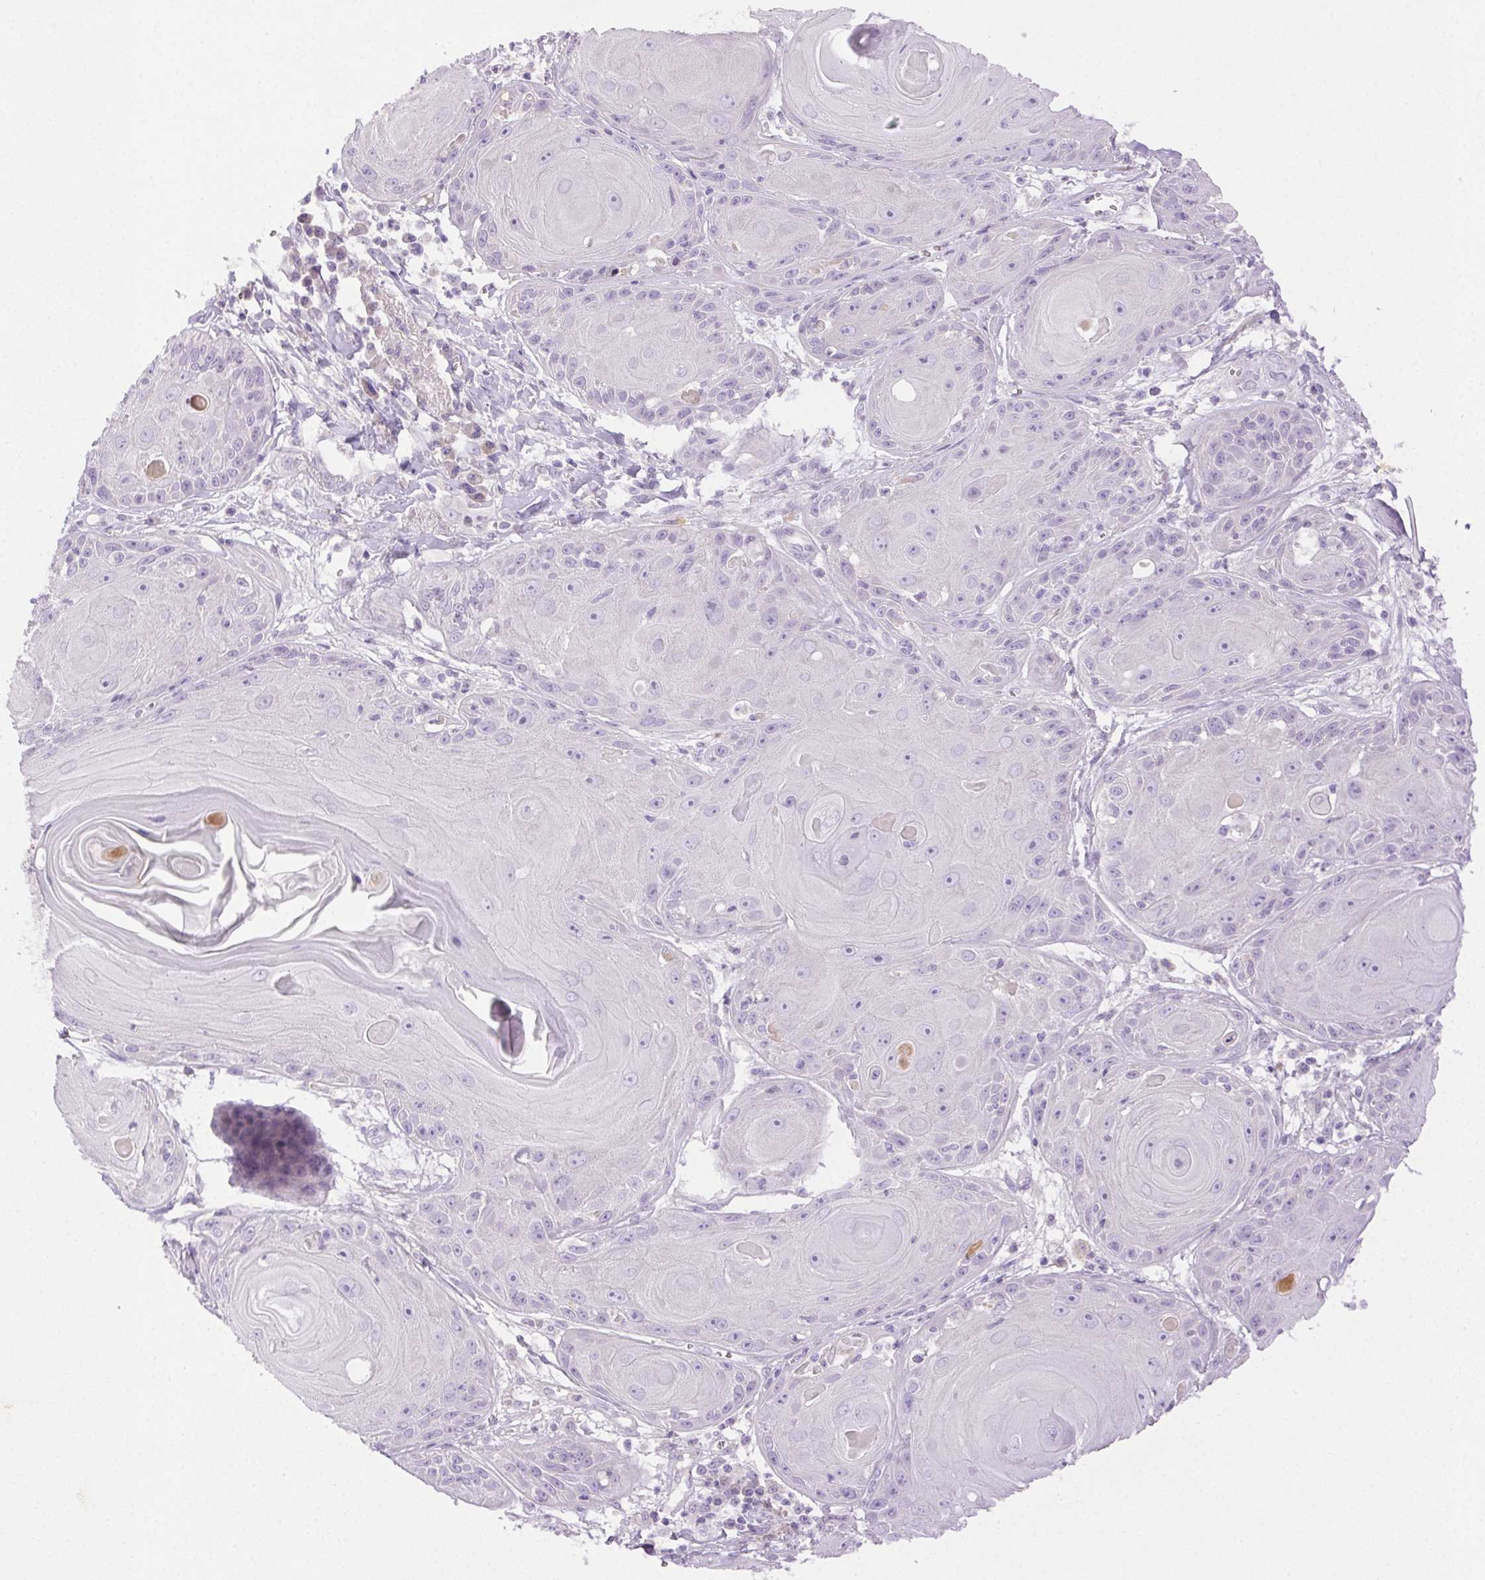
{"staining": {"intensity": "negative", "quantity": "none", "location": "none"}, "tissue": "skin cancer", "cell_type": "Tumor cells", "image_type": "cancer", "snomed": [{"axis": "morphology", "description": "Squamous cell carcinoma, NOS"}, {"axis": "topography", "description": "Skin"}, {"axis": "topography", "description": "Vulva"}], "caption": "Histopathology image shows no significant protein expression in tumor cells of skin cancer.", "gene": "BPIFB2", "patient": {"sex": "female", "age": 85}}